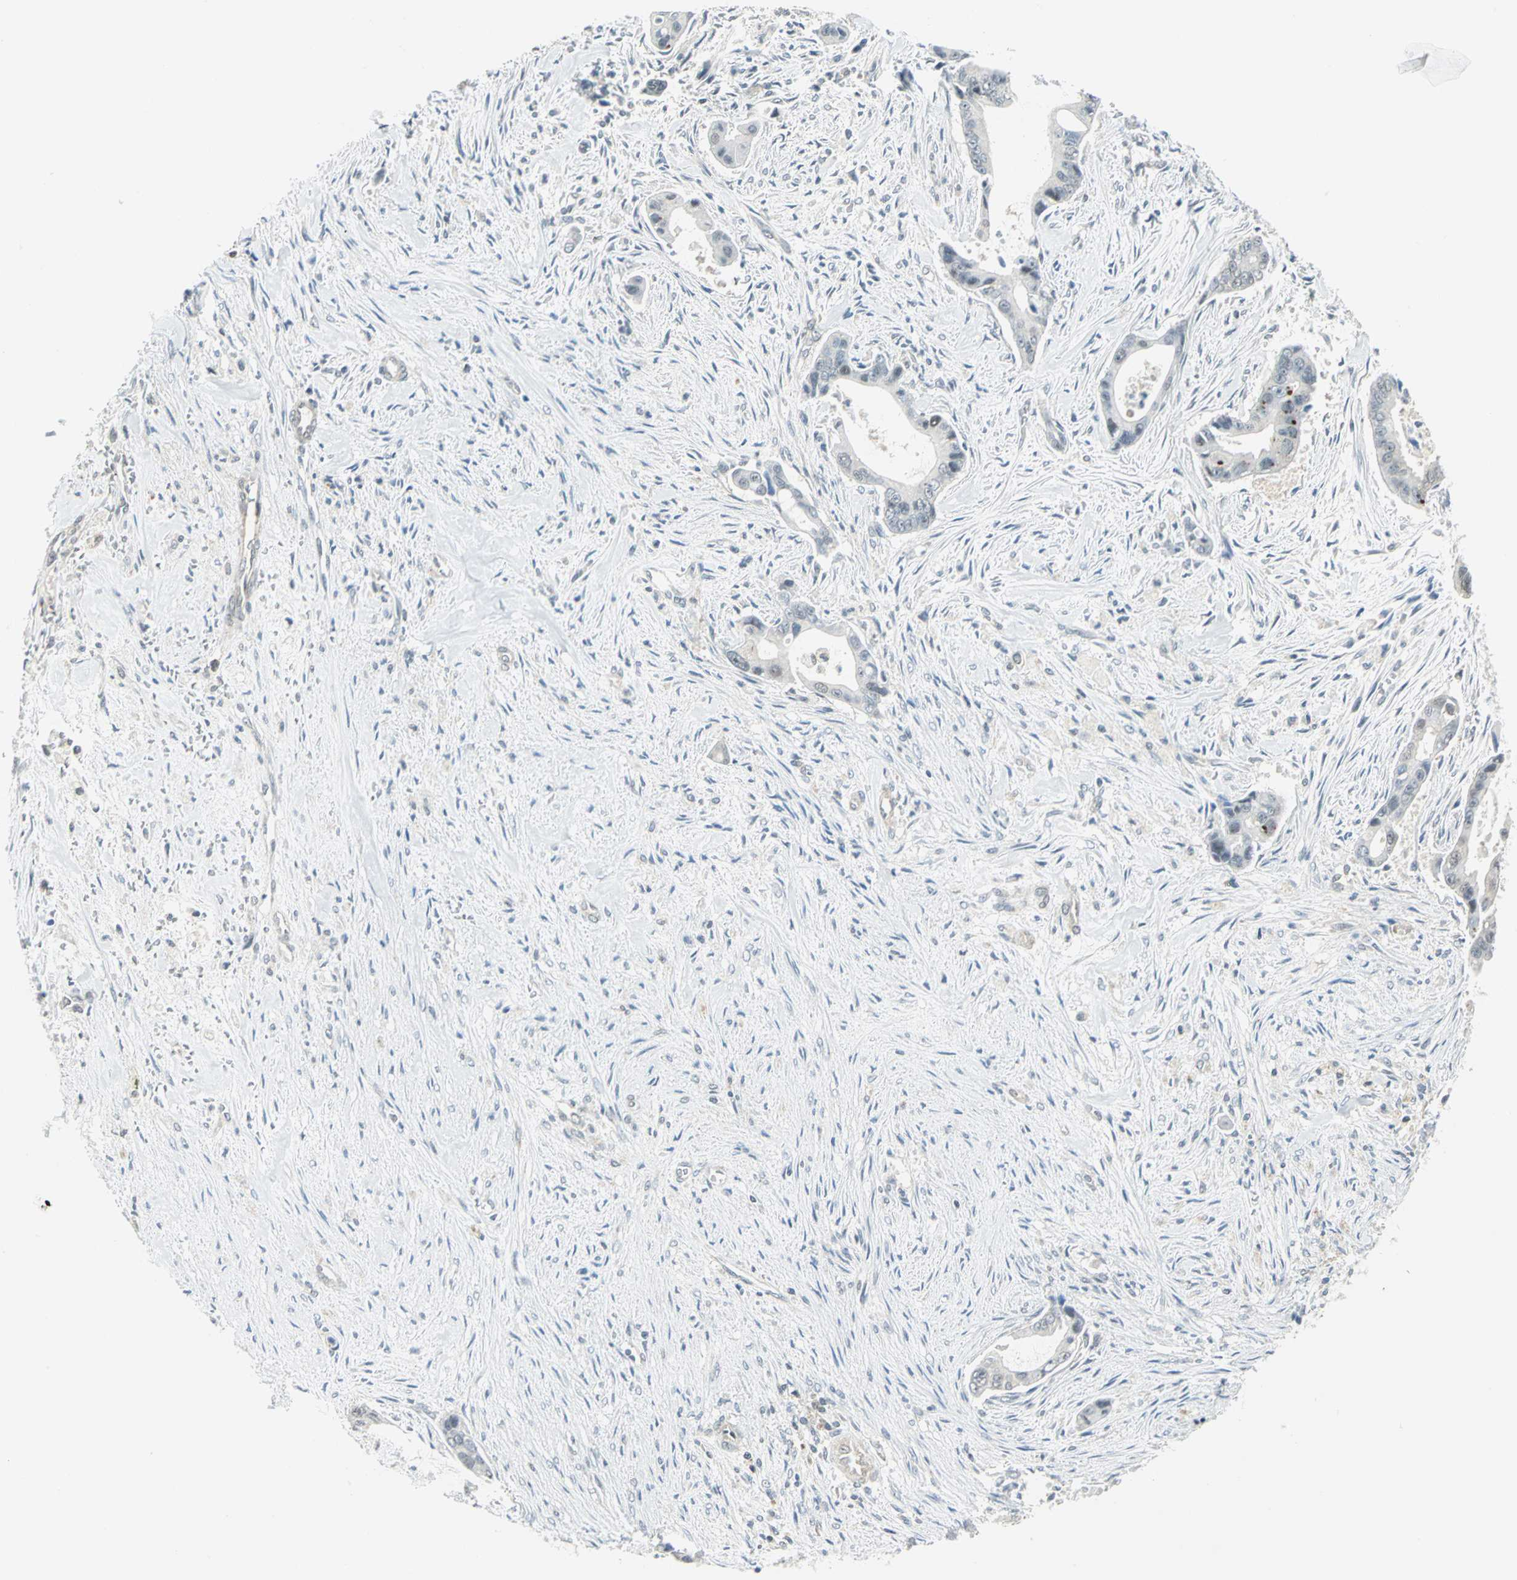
{"staining": {"intensity": "negative", "quantity": "none", "location": "none"}, "tissue": "liver cancer", "cell_type": "Tumor cells", "image_type": "cancer", "snomed": [{"axis": "morphology", "description": "Cholangiocarcinoma"}, {"axis": "topography", "description": "Liver"}], "caption": "Immunohistochemistry (IHC) image of human cholangiocarcinoma (liver) stained for a protein (brown), which demonstrates no positivity in tumor cells.", "gene": "PIN1", "patient": {"sex": "female", "age": 55}}